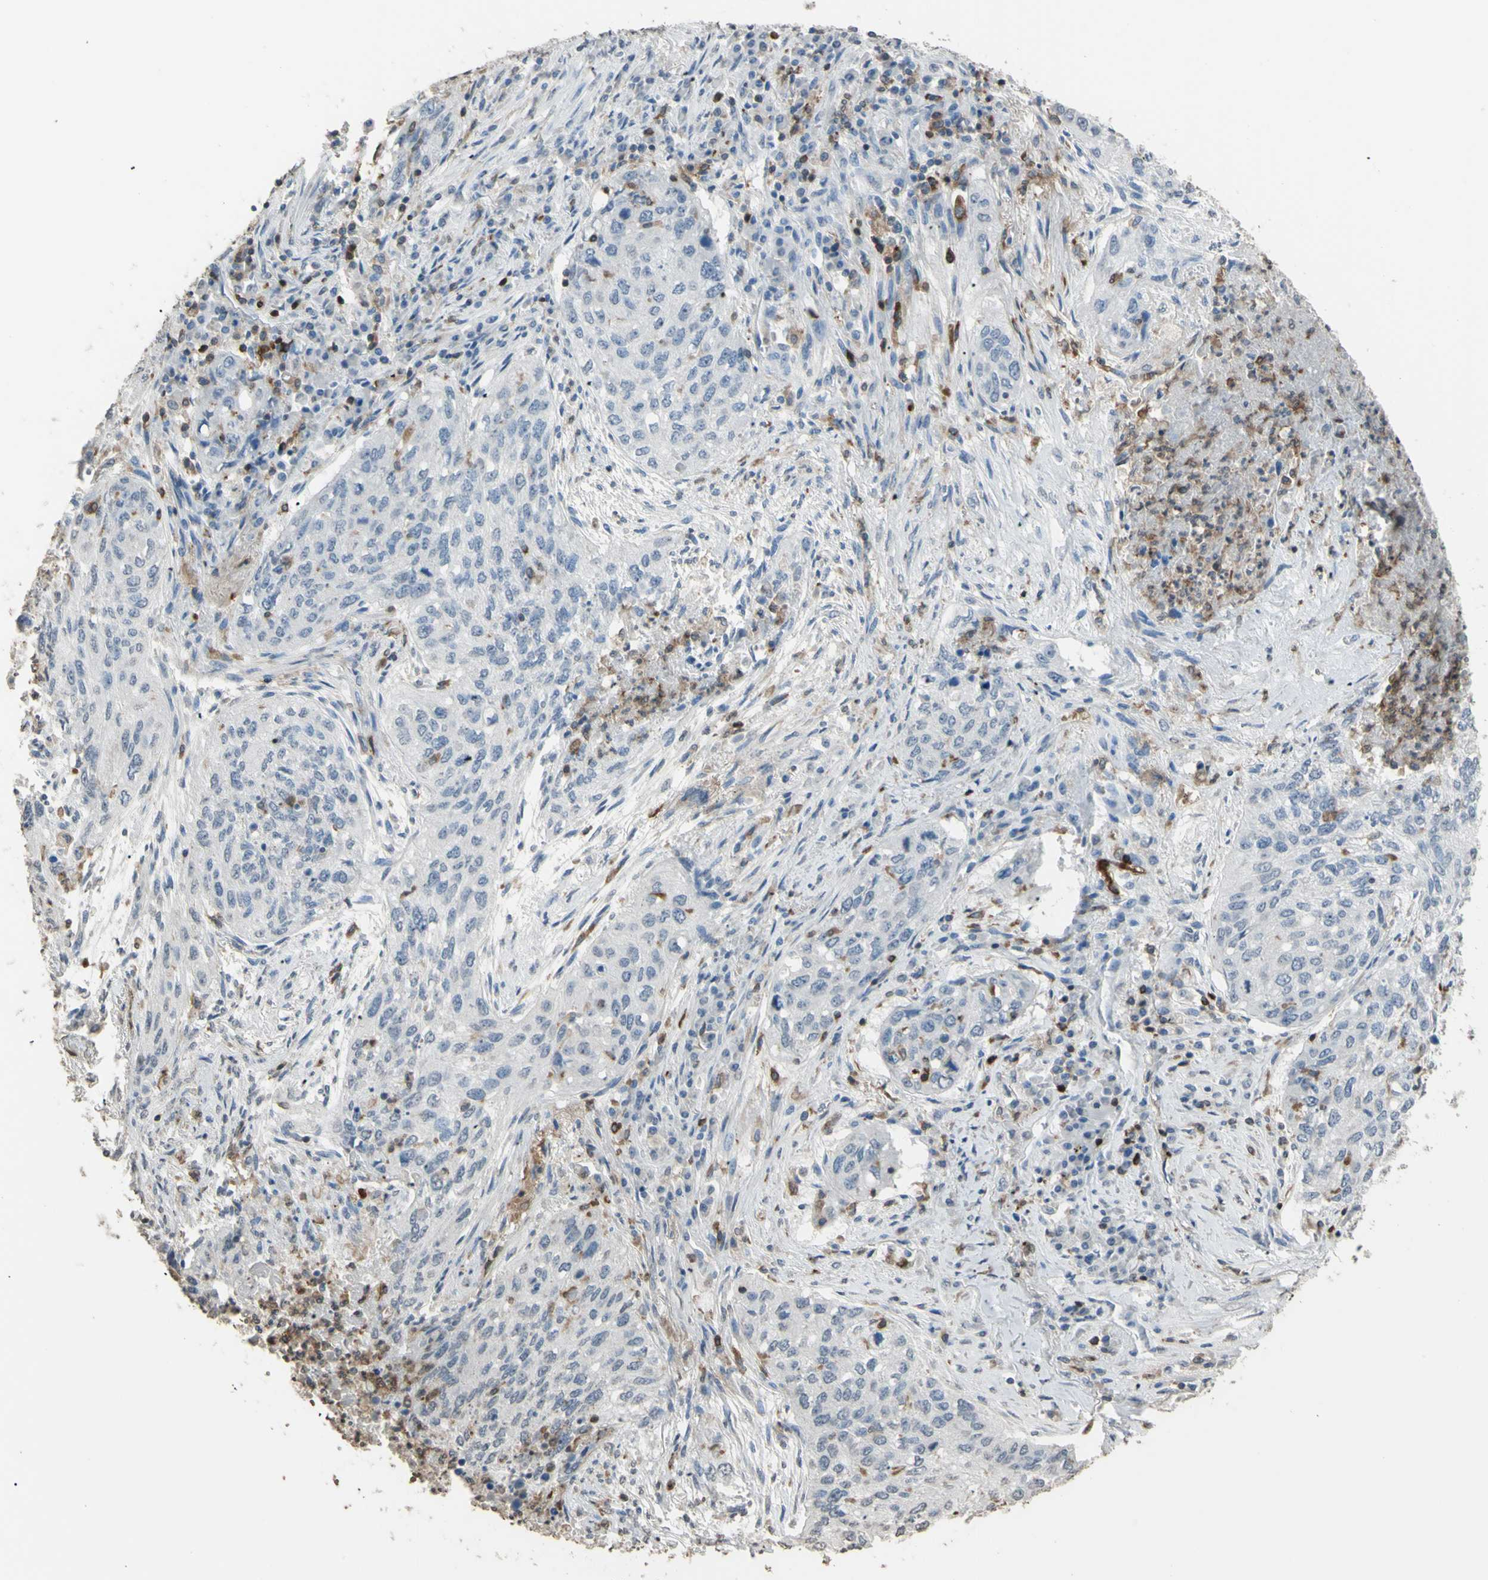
{"staining": {"intensity": "negative", "quantity": "none", "location": "none"}, "tissue": "lung cancer", "cell_type": "Tumor cells", "image_type": "cancer", "snomed": [{"axis": "morphology", "description": "Squamous cell carcinoma, NOS"}, {"axis": "topography", "description": "Lung"}], "caption": "Immunohistochemistry (IHC) photomicrograph of lung squamous cell carcinoma stained for a protein (brown), which demonstrates no positivity in tumor cells.", "gene": "PSTPIP1", "patient": {"sex": "female", "age": 63}}